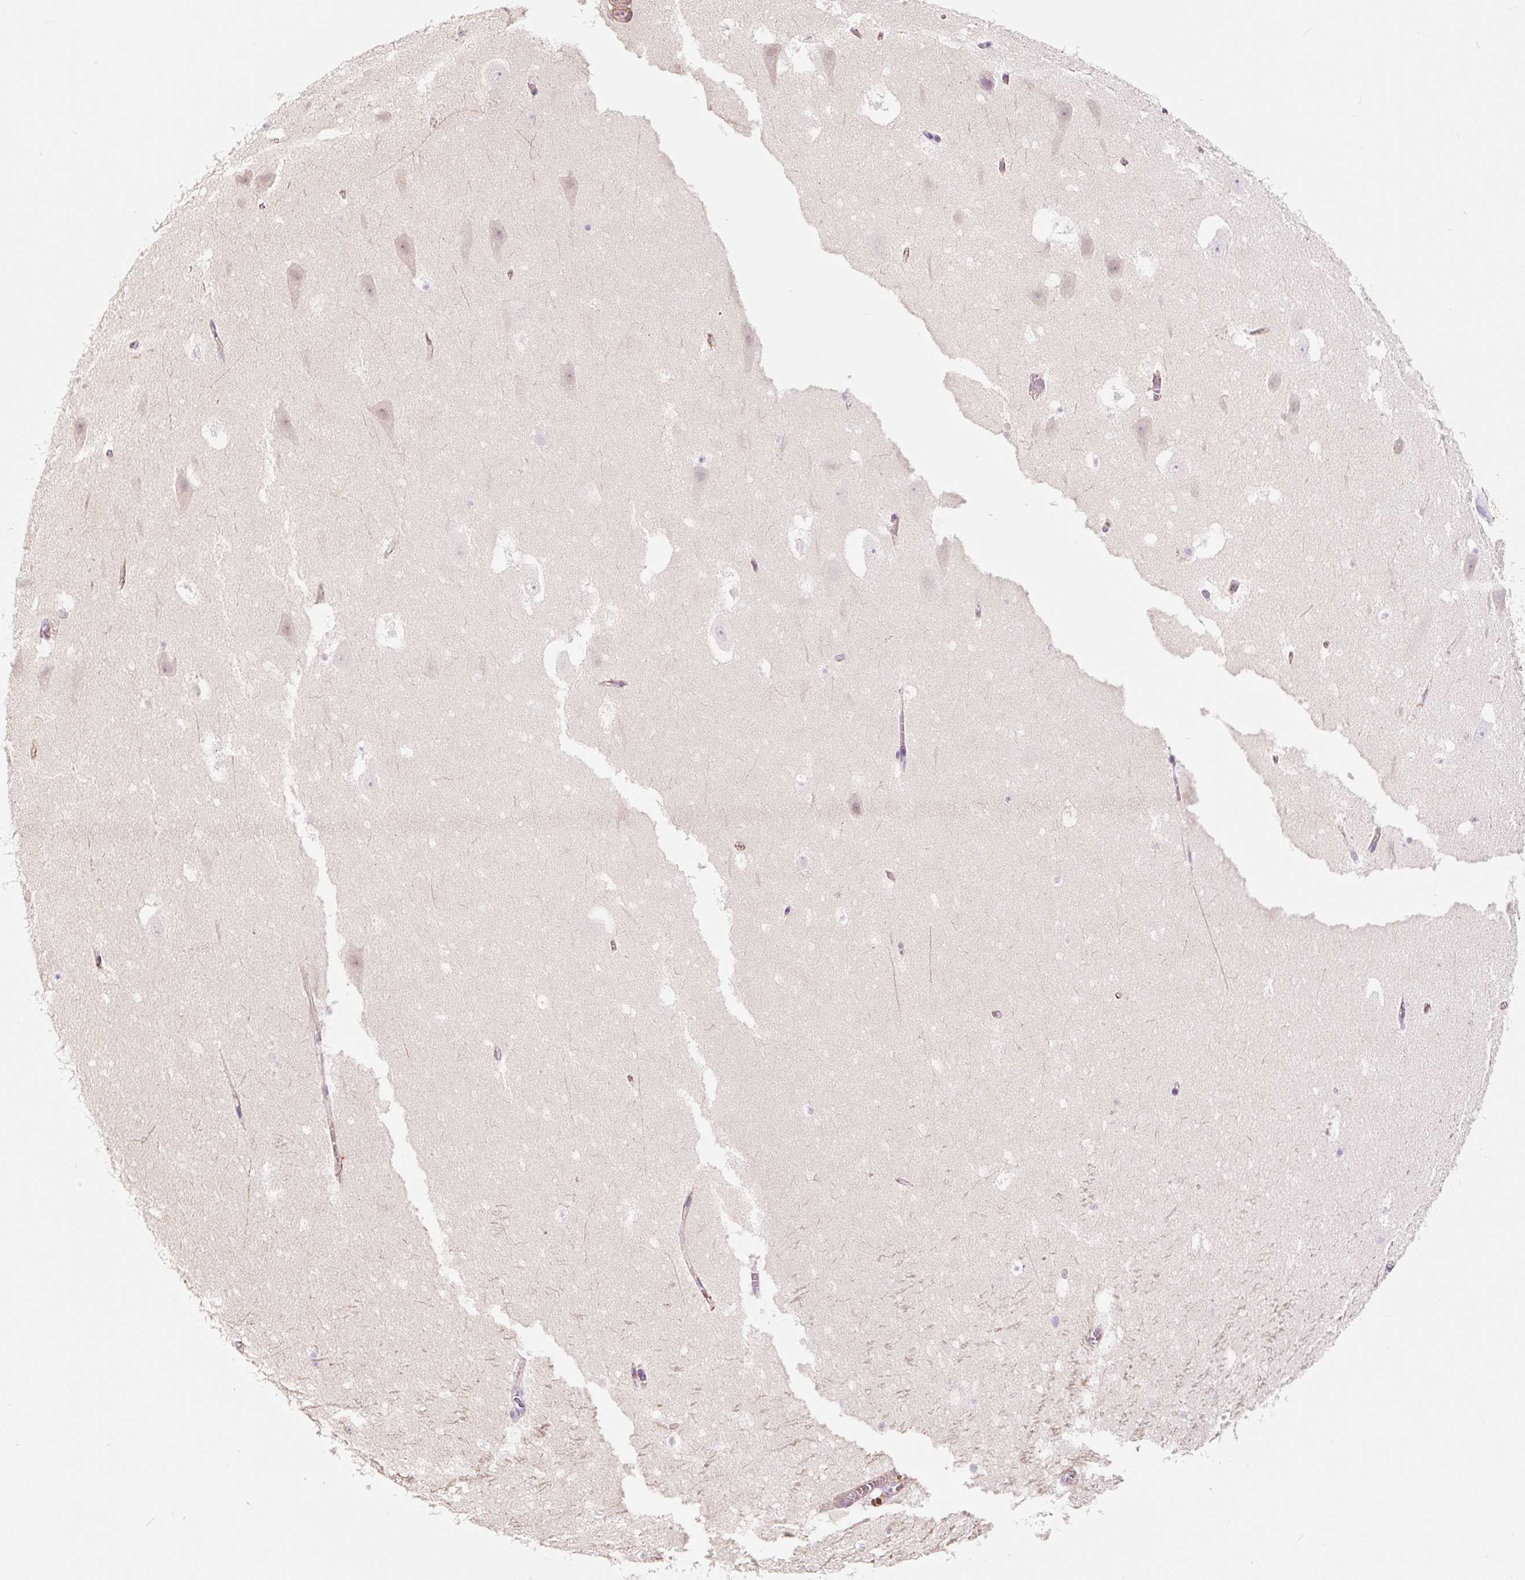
{"staining": {"intensity": "negative", "quantity": "none", "location": "none"}, "tissue": "hippocampus", "cell_type": "Glial cells", "image_type": "normal", "snomed": [{"axis": "morphology", "description": "Normal tissue, NOS"}, {"axis": "topography", "description": "Hippocampus"}], "caption": "The photomicrograph exhibits no staining of glial cells in unremarkable hippocampus.", "gene": "CCL25", "patient": {"sex": "female", "age": 42}}